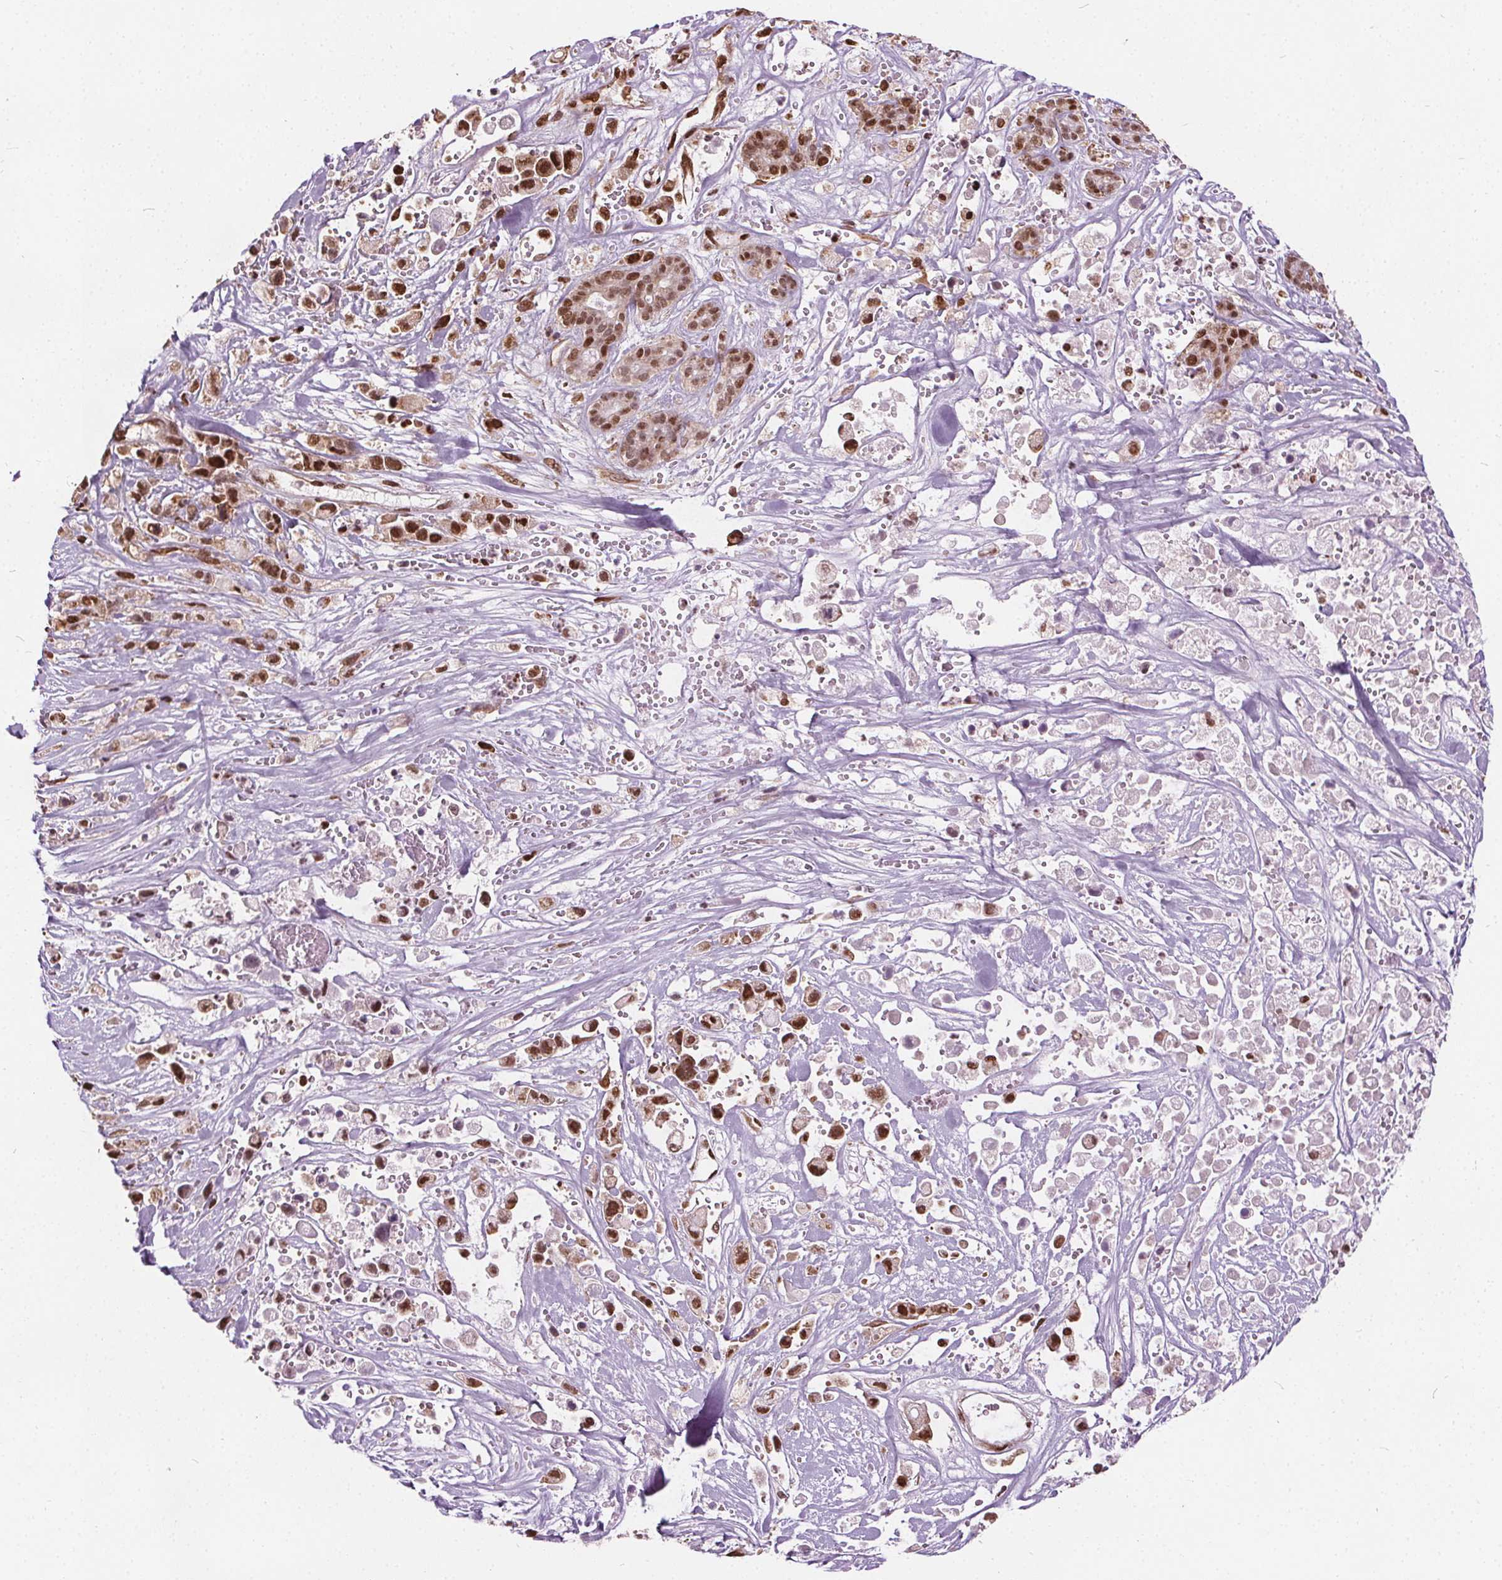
{"staining": {"intensity": "strong", "quantity": ">75%", "location": "nuclear"}, "tissue": "pancreatic cancer", "cell_type": "Tumor cells", "image_type": "cancer", "snomed": [{"axis": "morphology", "description": "Adenocarcinoma, NOS"}, {"axis": "topography", "description": "Pancreas"}], "caption": "Pancreatic cancer (adenocarcinoma) stained with immunohistochemistry (IHC) exhibits strong nuclear expression in about >75% of tumor cells. The protein of interest is stained brown, and the nuclei are stained in blue (DAB (3,3'-diaminobenzidine) IHC with brightfield microscopy, high magnification).", "gene": "ISLR2", "patient": {"sex": "male", "age": 44}}